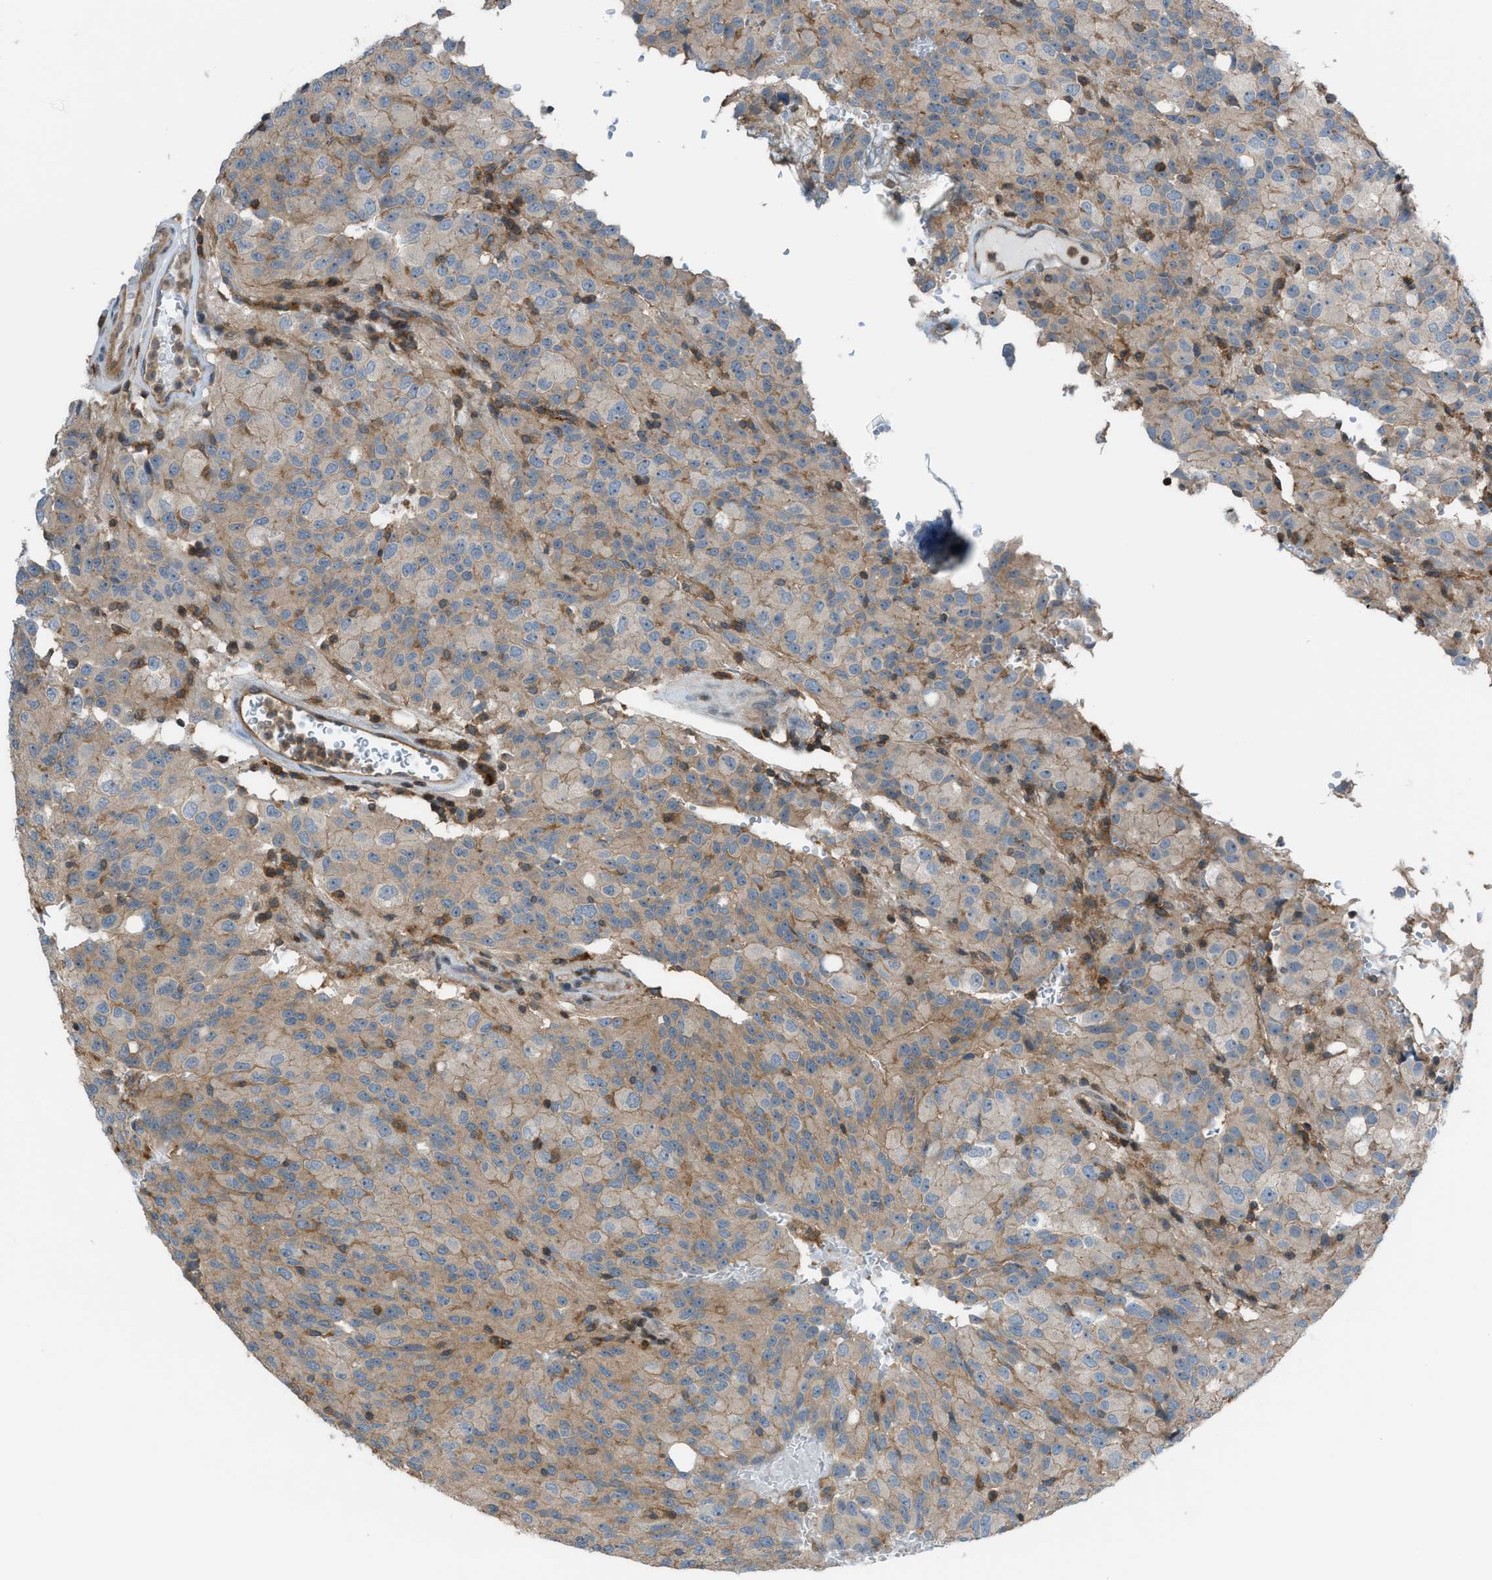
{"staining": {"intensity": "moderate", "quantity": "<25%", "location": "cytoplasmic/membranous"}, "tissue": "glioma", "cell_type": "Tumor cells", "image_type": "cancer", "snomed": [{"axis": "morphology", "description": "Glioma, malignant, High grade"}, {"axis": "topography", "description": "Brain"}], "caption": "Immunohistochemical staining of malignant high-grade glioma exhibits moderate cytoplasmic/membranous protein staining in approximately <25% of tumor cells.", "gene": "DYRK1A", "patient": {"sex": "male", "age": 32}}